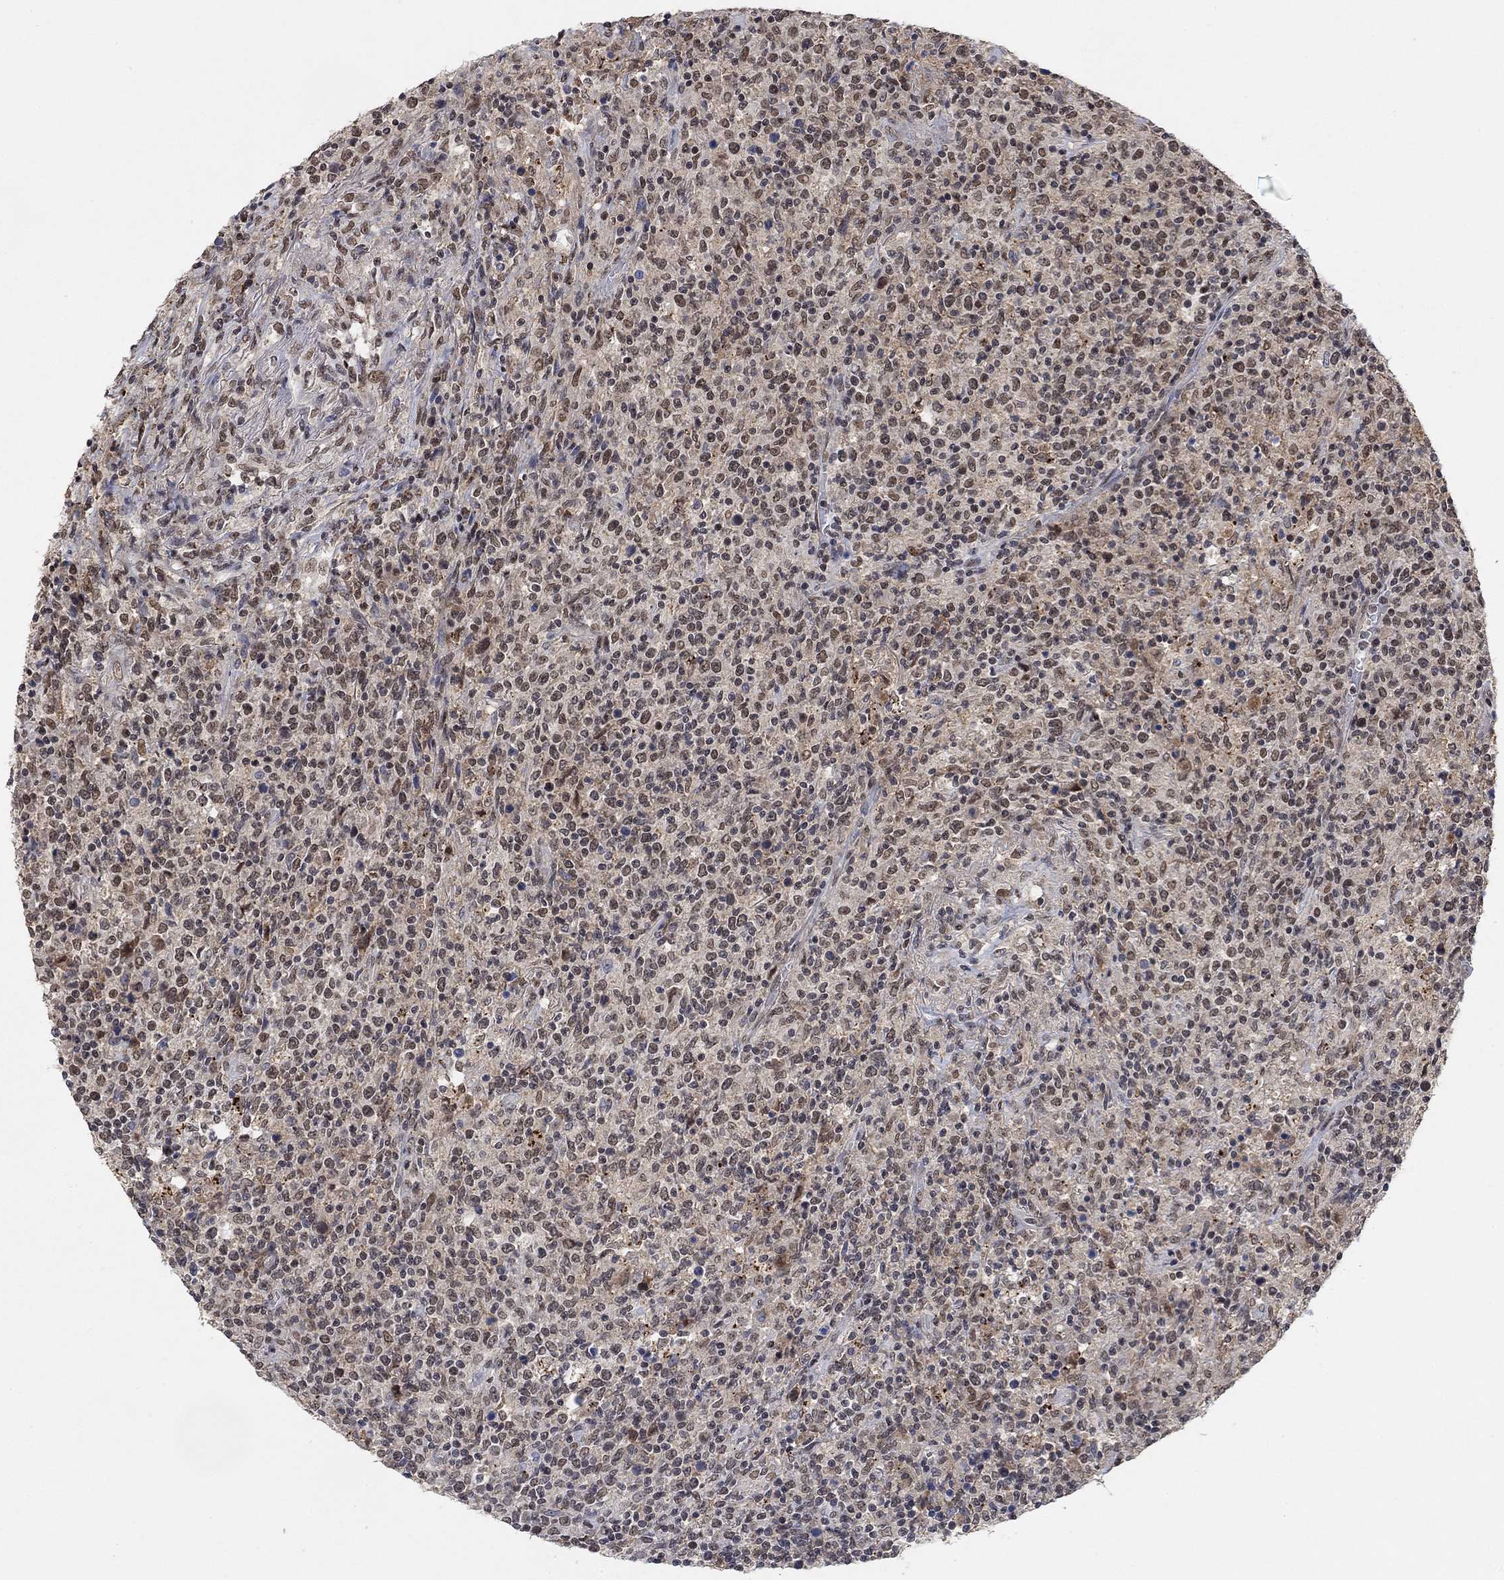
{"staining": {"intensity": "negative", "quantity": "none", "location": "none"}, "tissue": "lymphoma", "cell_type": "Tumor cells", "image_type": "cancer", "snomed": [{"axis": "morphology", "description": "Malignant lymphoma, non-Hodgkin's type, High grade"}, {"axis": "topography", "description": "Lung"}], "caption": "The immunohistochemistry (IHC) photomicrograph has no significant expression in tumor cells of lymphoma tissue.", "gene": "THAP8", "patient": {"sex": "male", "age": 79}}